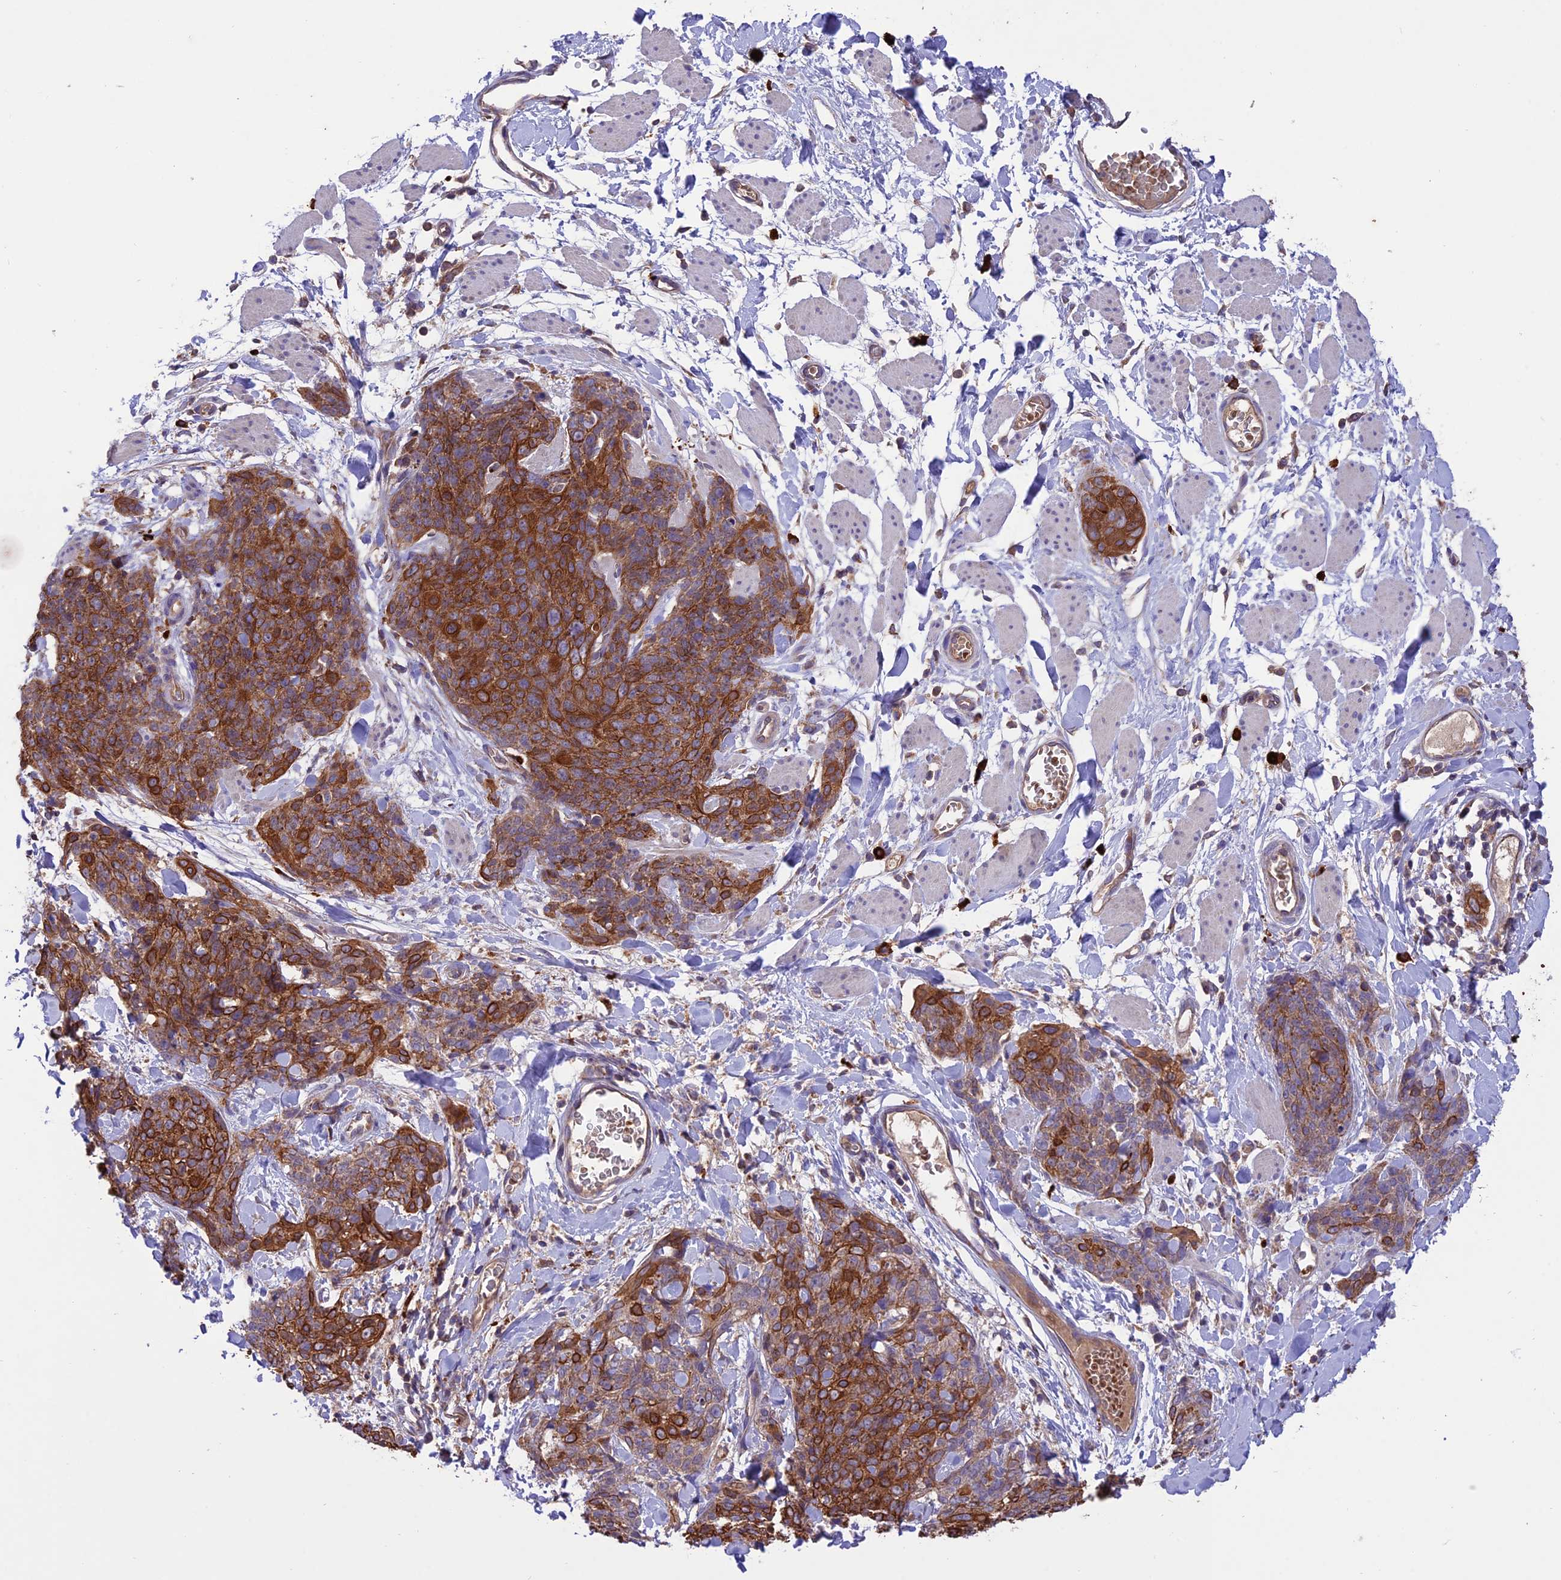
{"staining": {"intensity": "strong", "quantity": ">75%", "location": "cytoplasmic/membranous"}, "tissue": "skin cancer", "cell_type": "Tumor cells", "image_type": "cancer", "snomed": [{"axis": "morphology", "description": "Squamous cell carcinoma, NOS"}, {"axis": "topography", "description": "Skin"}, {"axis": "topography", "description": "Vulva"}], "caption": "A photomicrograph of skin cancer (squamous cell carcinoma) stained for a protein demonstrates strong cytoplasmic/membranous brown staining in tumor cells. The staining was performed using DAB to visualize the protein expression in brown, while the nuclei were stained in blue with hematoxylin (Magnification: 20x).", "gene": "NDUFAF1", "patient": {"sex": "female", "age": 85}}